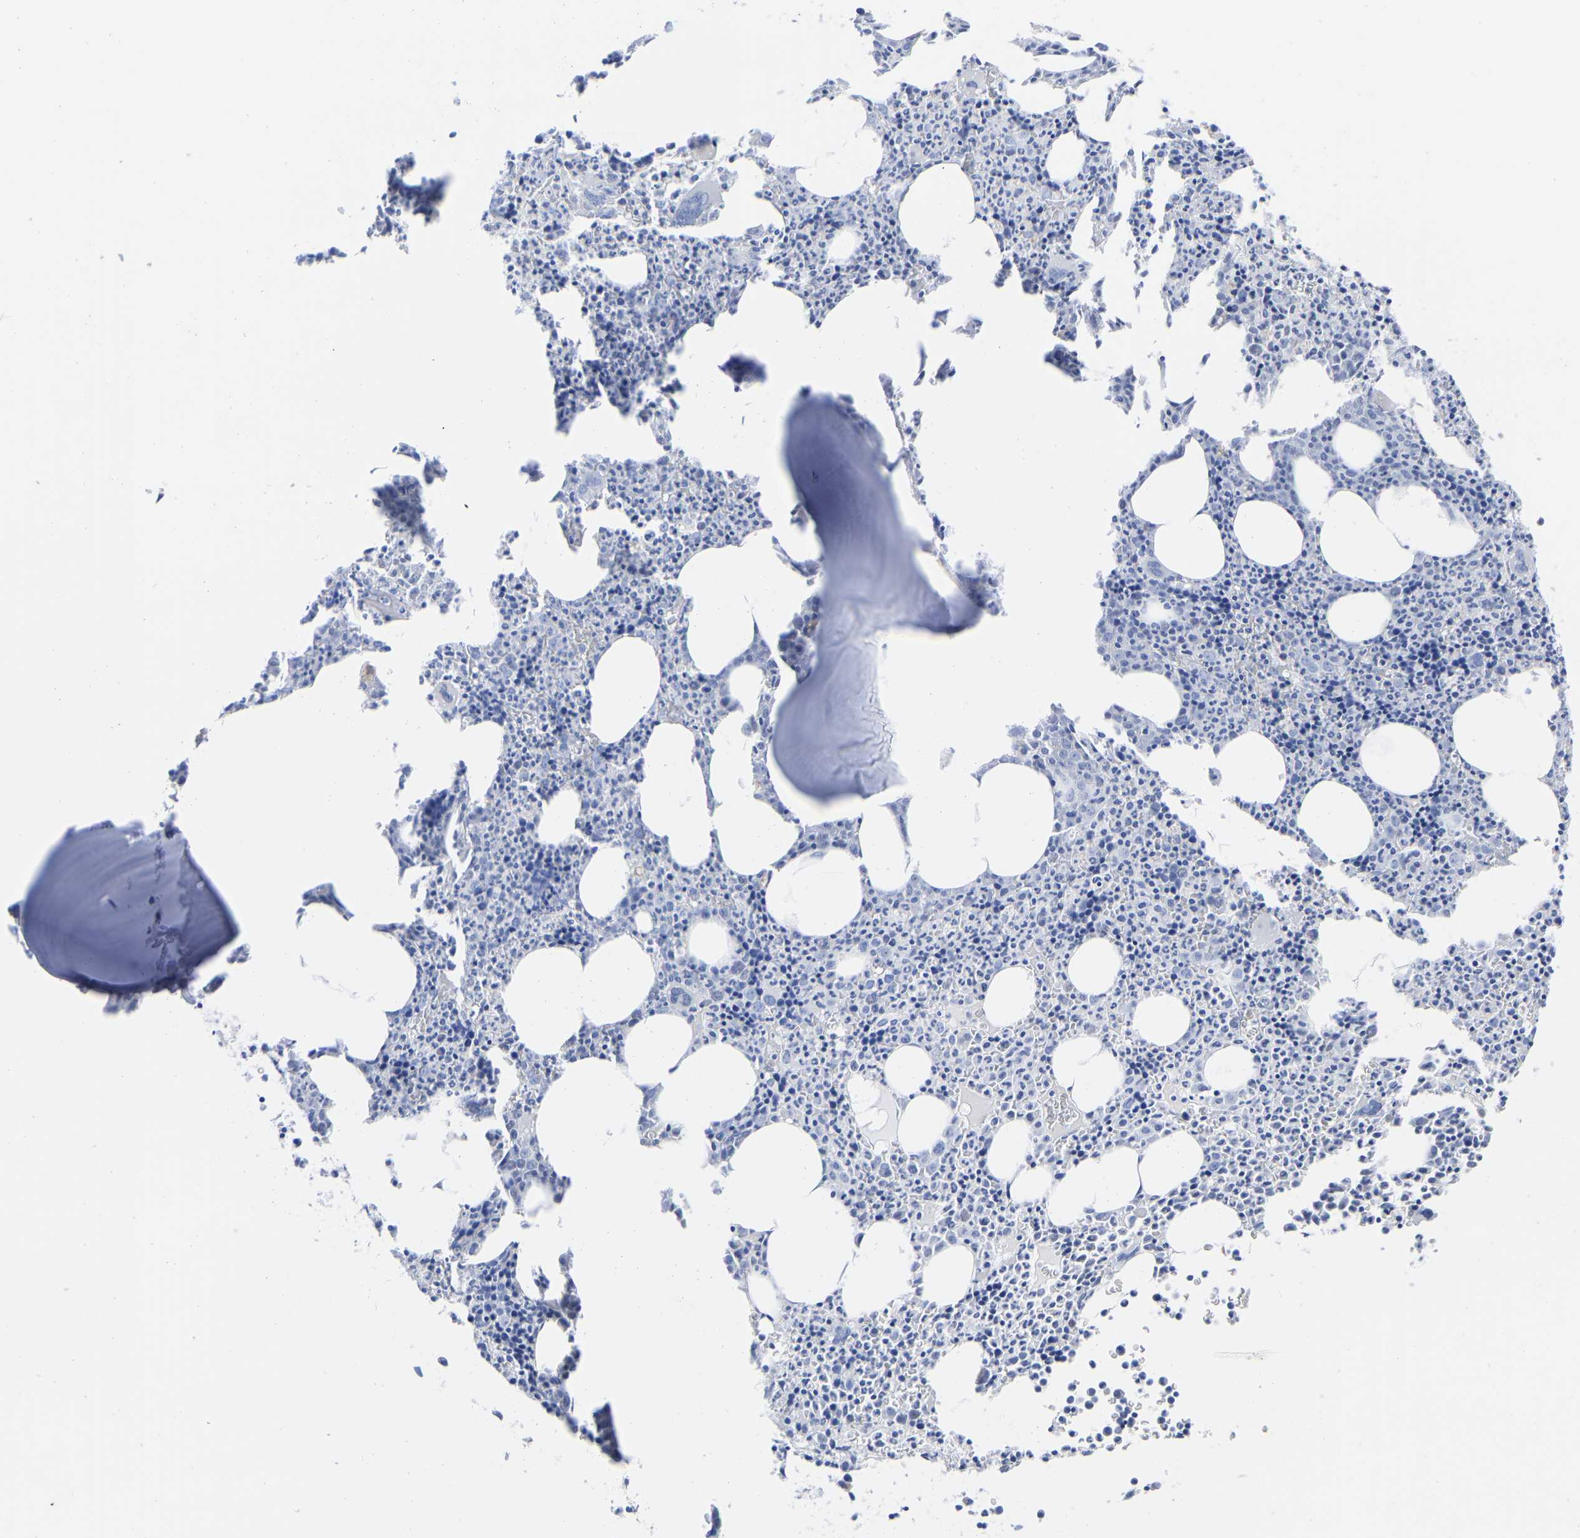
{"staining": {"intensity": "negative", "quantity": "none", "location": "none"}, "tissue": "bone marrow", "cell_type": "Hematopoietic cells", "image_type": "normal", "snomed": [{"axis": "morphology", "description": "Normal tissue, NOS"}, {"axis": "morphology", "description": "Inflammation, NOS"}, {"axis": "topography", "description": "Bone marrow"}], "caption": "Image shows no significant protein positivity in hematopoietic cells of benign bone marrow.", "gene": "GPA33", "patient": {"sex": "male", "age": 31}}